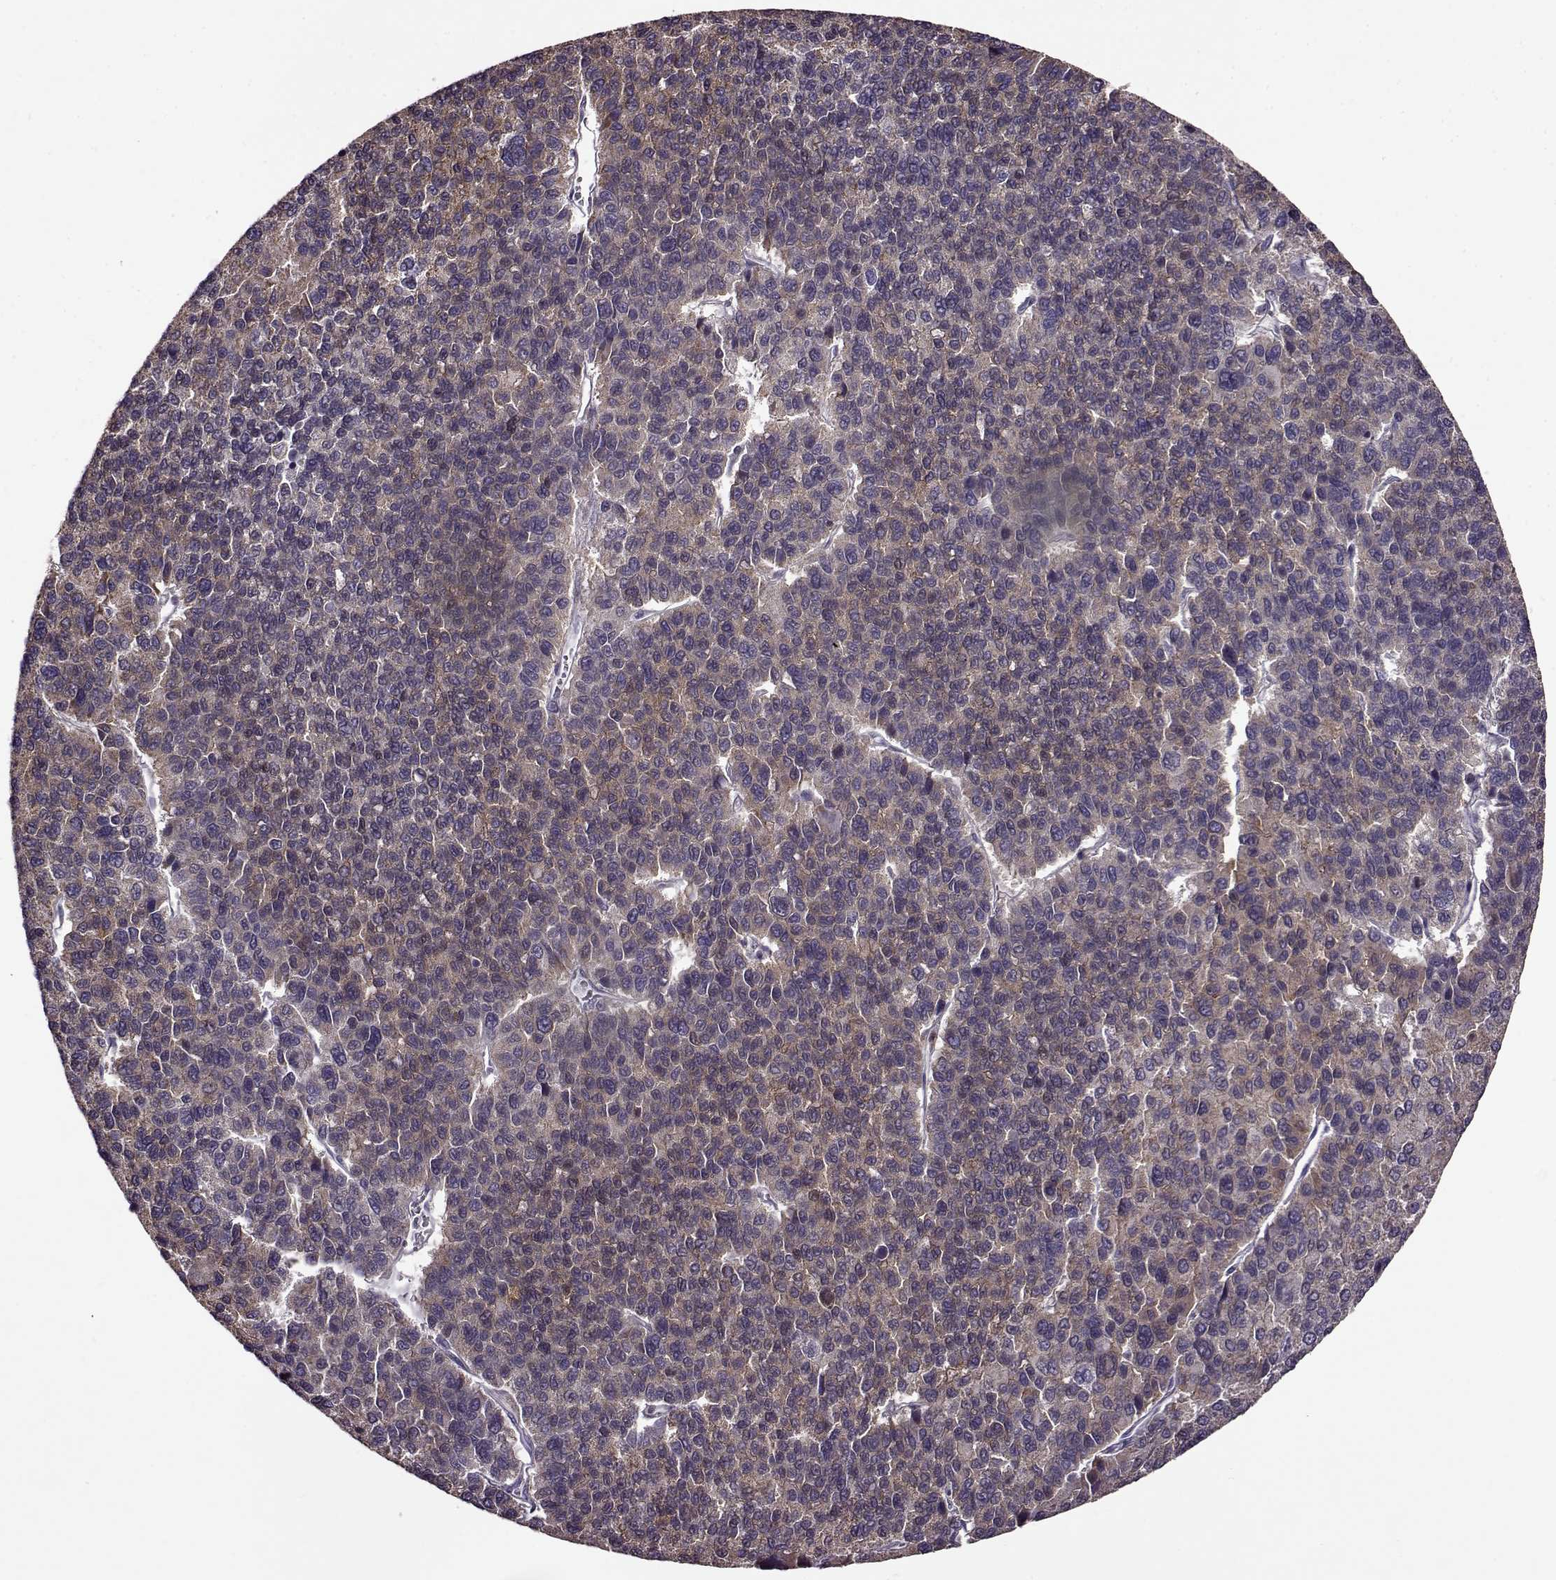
{"staining": {"intensity": "weak", "quantity": ">75%", "location": "cytoplasmic/membranous"}, "tissue": "liver cancer", "cell_type": "Tumor cells", "image_type": "cancer", "snomed": [{"axis": "morphology", "description": "Carcinoma, Hepatocellular, NOS"}, {"axis": "topography", "description": "Liver"}], "caption": "Human liver cancer stained for a protein (brown) displays weak cytoplasmic/membranous positive expression in approximately >75% of tumor cells.", "gene": "MTSS1", "patient": {"sex": "female", "age": 41}}